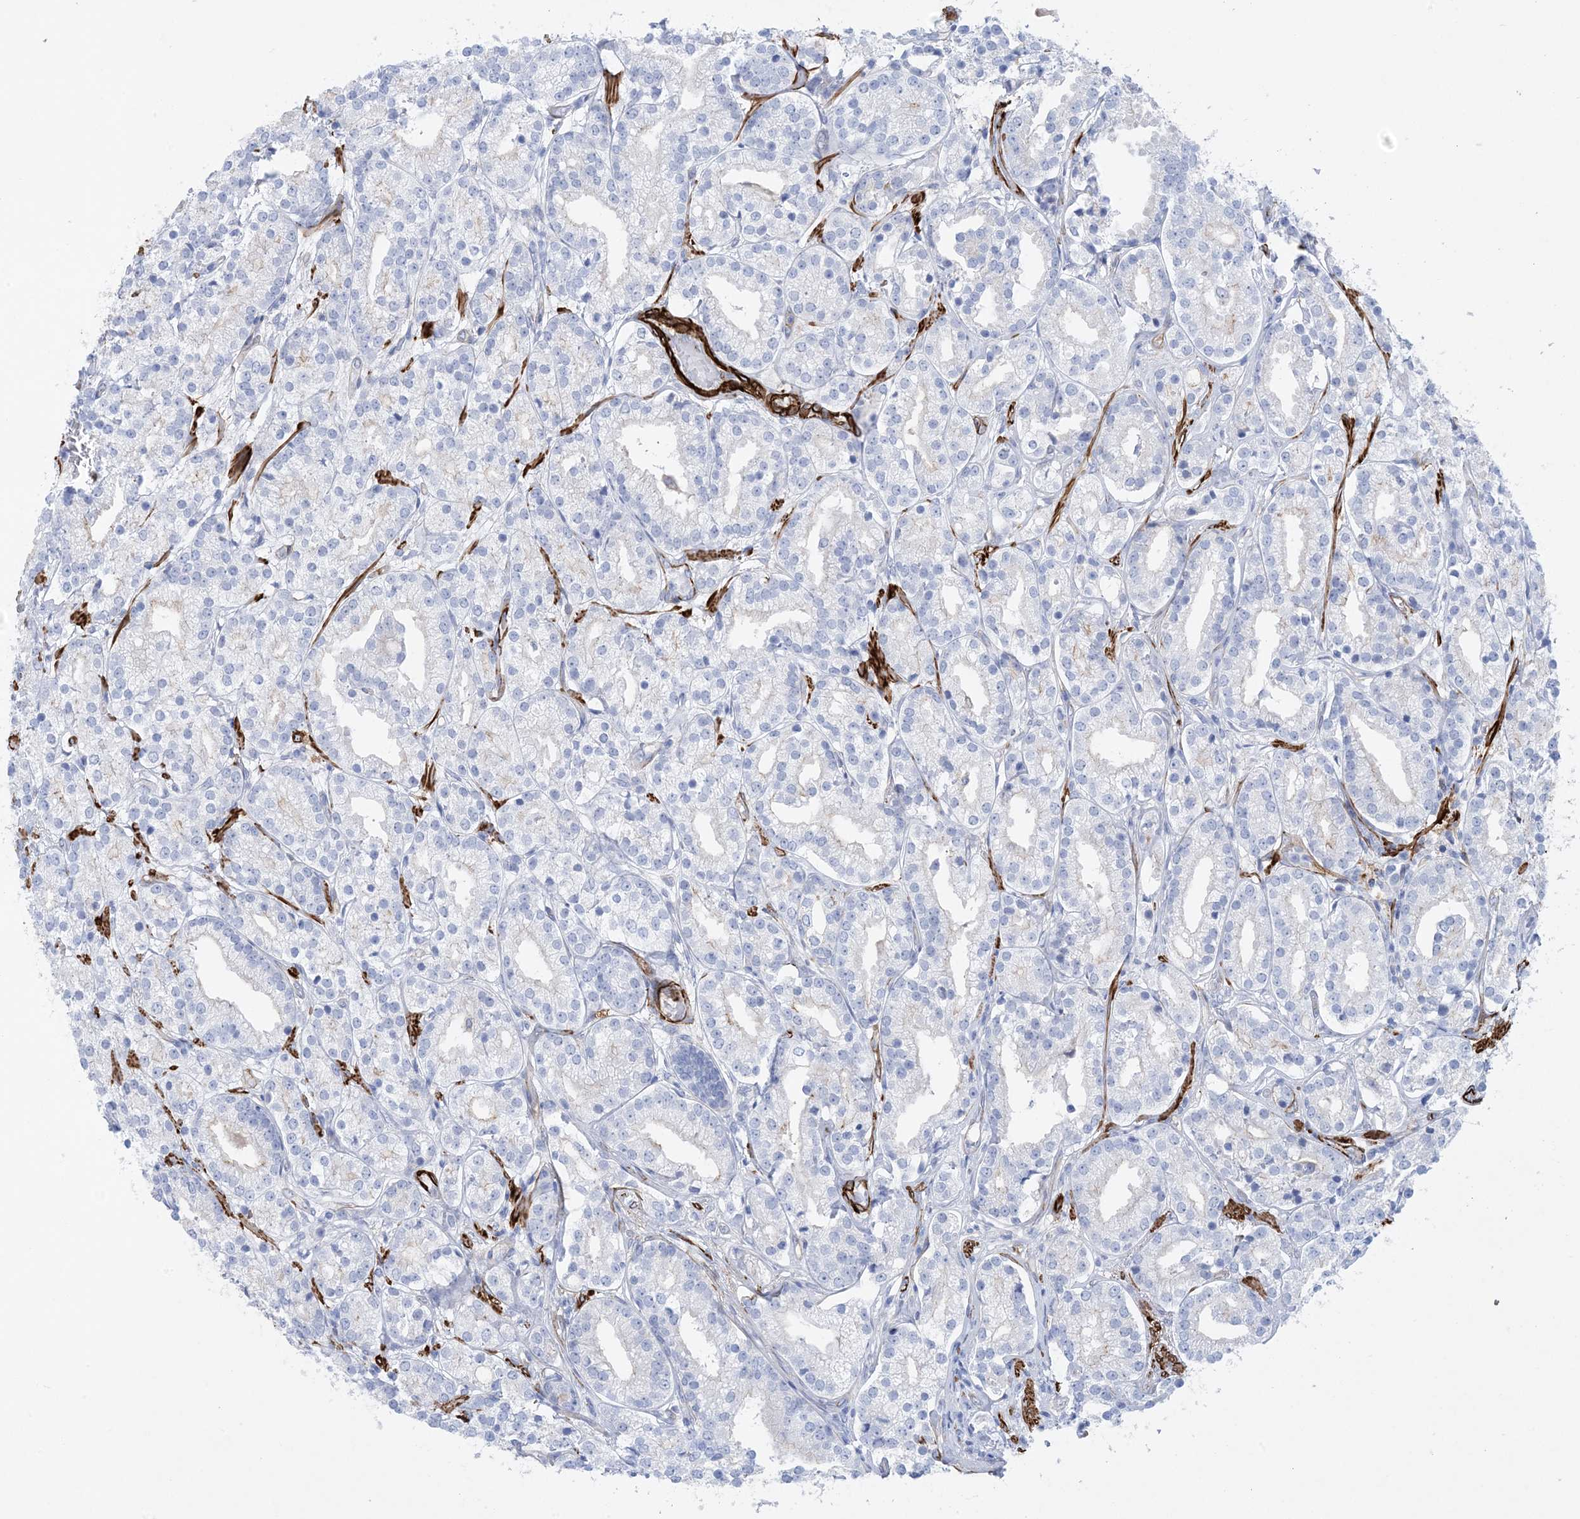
{"staining": {"intensity": "weak", "quantity": "<25%", "location": "cytoplasmic/membranous"}, "tissue": "prostate cancer", "cell_type": "Tumor cells", "image_type": "cancer", "snomed": [{"axis": "morphology", "description": "Adenocarcinoma, High grade"}, {"axis": "topography", "description": "Prostate"}], "caption": "A high-resolution micrograph shows IHC staining of prostate cancer, which reveals no significant positivity in tumor cells.", "gene": "SHANK1", "patient": {"sex": "male", "age": 69}}